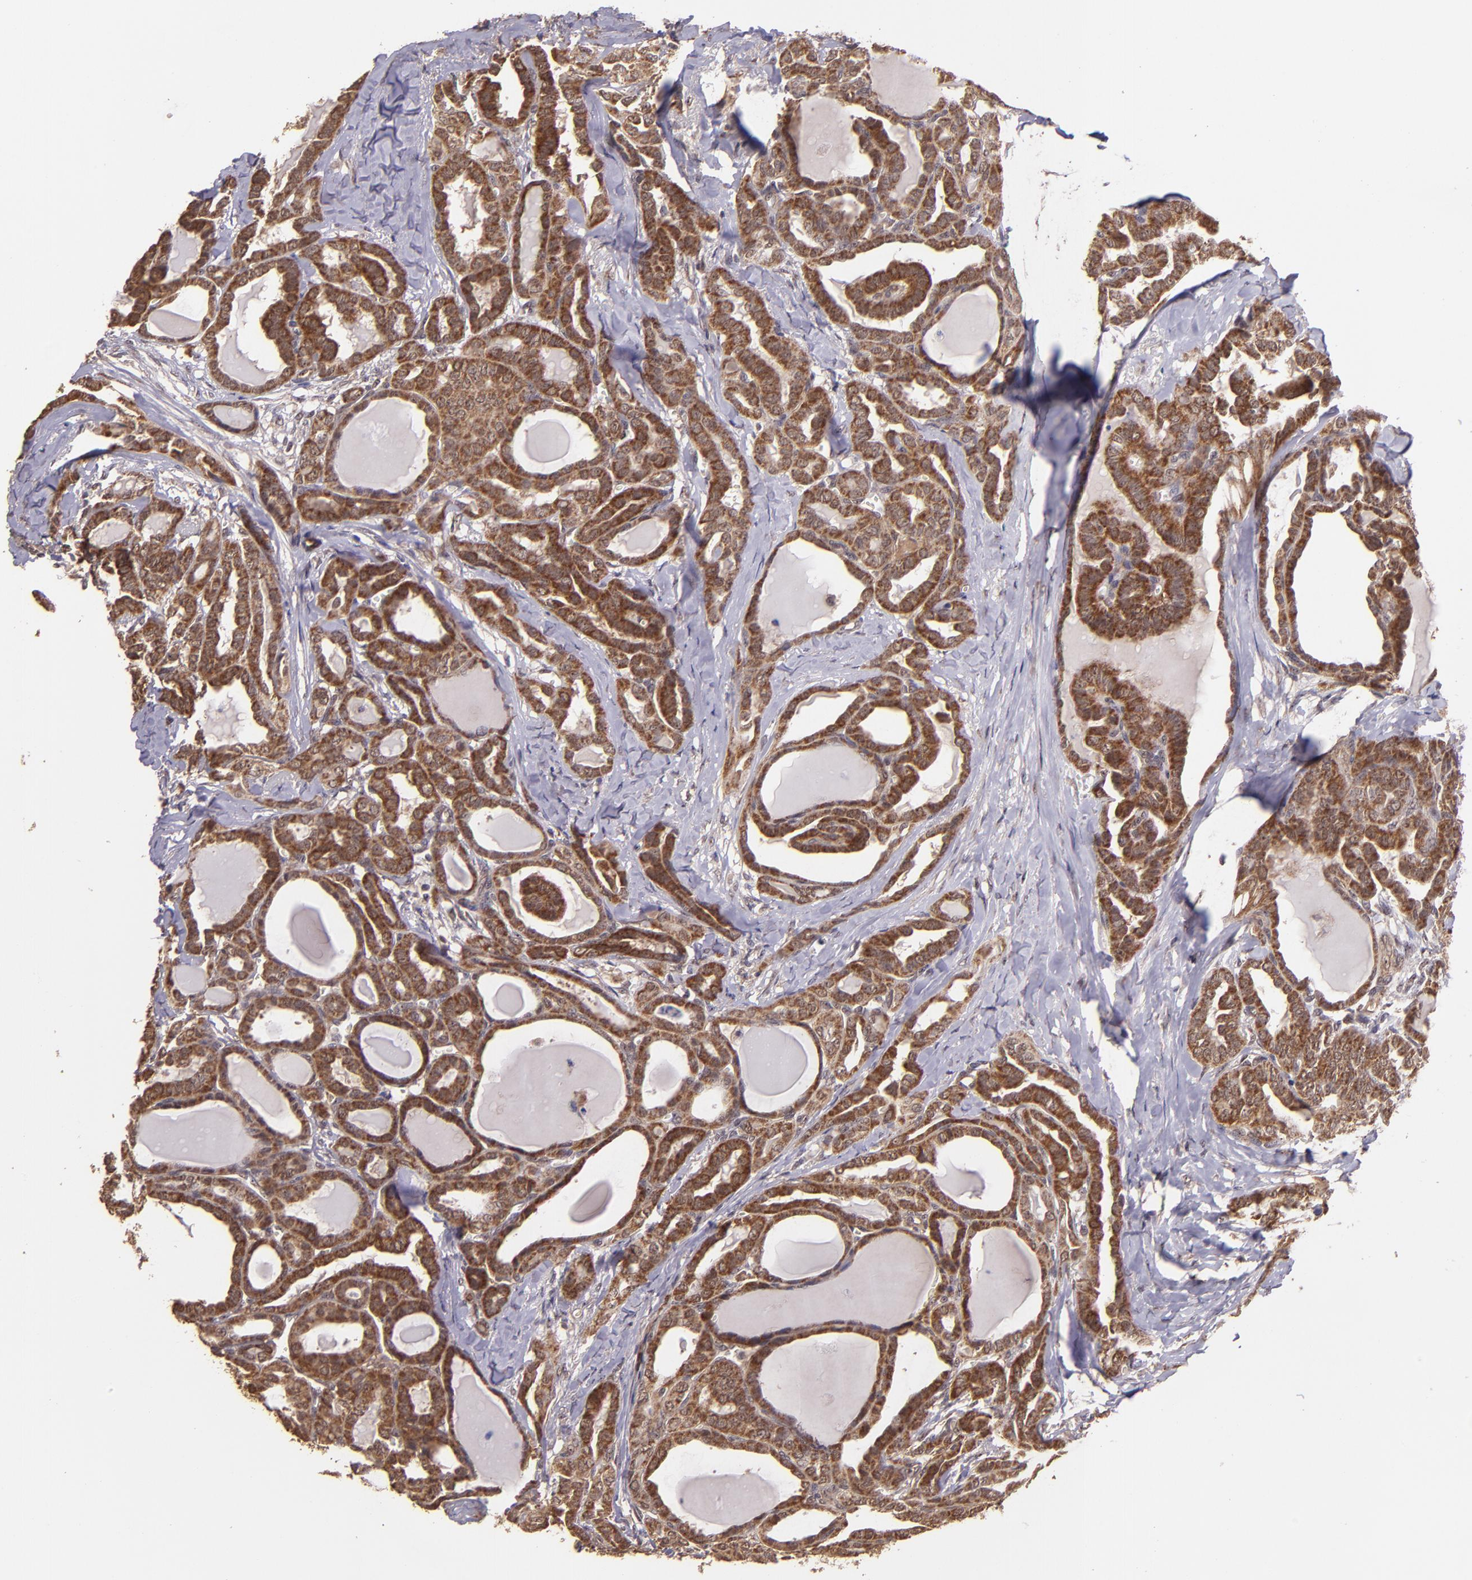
{"staining": {"intensity": "strong", "quantity": ">75%", "location": "cytoplasmic/membranous"}, "tissue": "thyroid cancer", "cell_type": "Tumor cells", "image_type": "cancer", "snomed": [{"axis": "morphology", "description": "Carcinoma, NOS"}, {"axis": "topography", "description": "Thyroid gland"}], "caption": "Thyroid carcinoma stained for a protein (brown) reveals strong cytoplasmic/membranous positive staining in about >75% of tumor cells.", "gene": "USP51", "patient": {"sex": "female", "age": 91}}